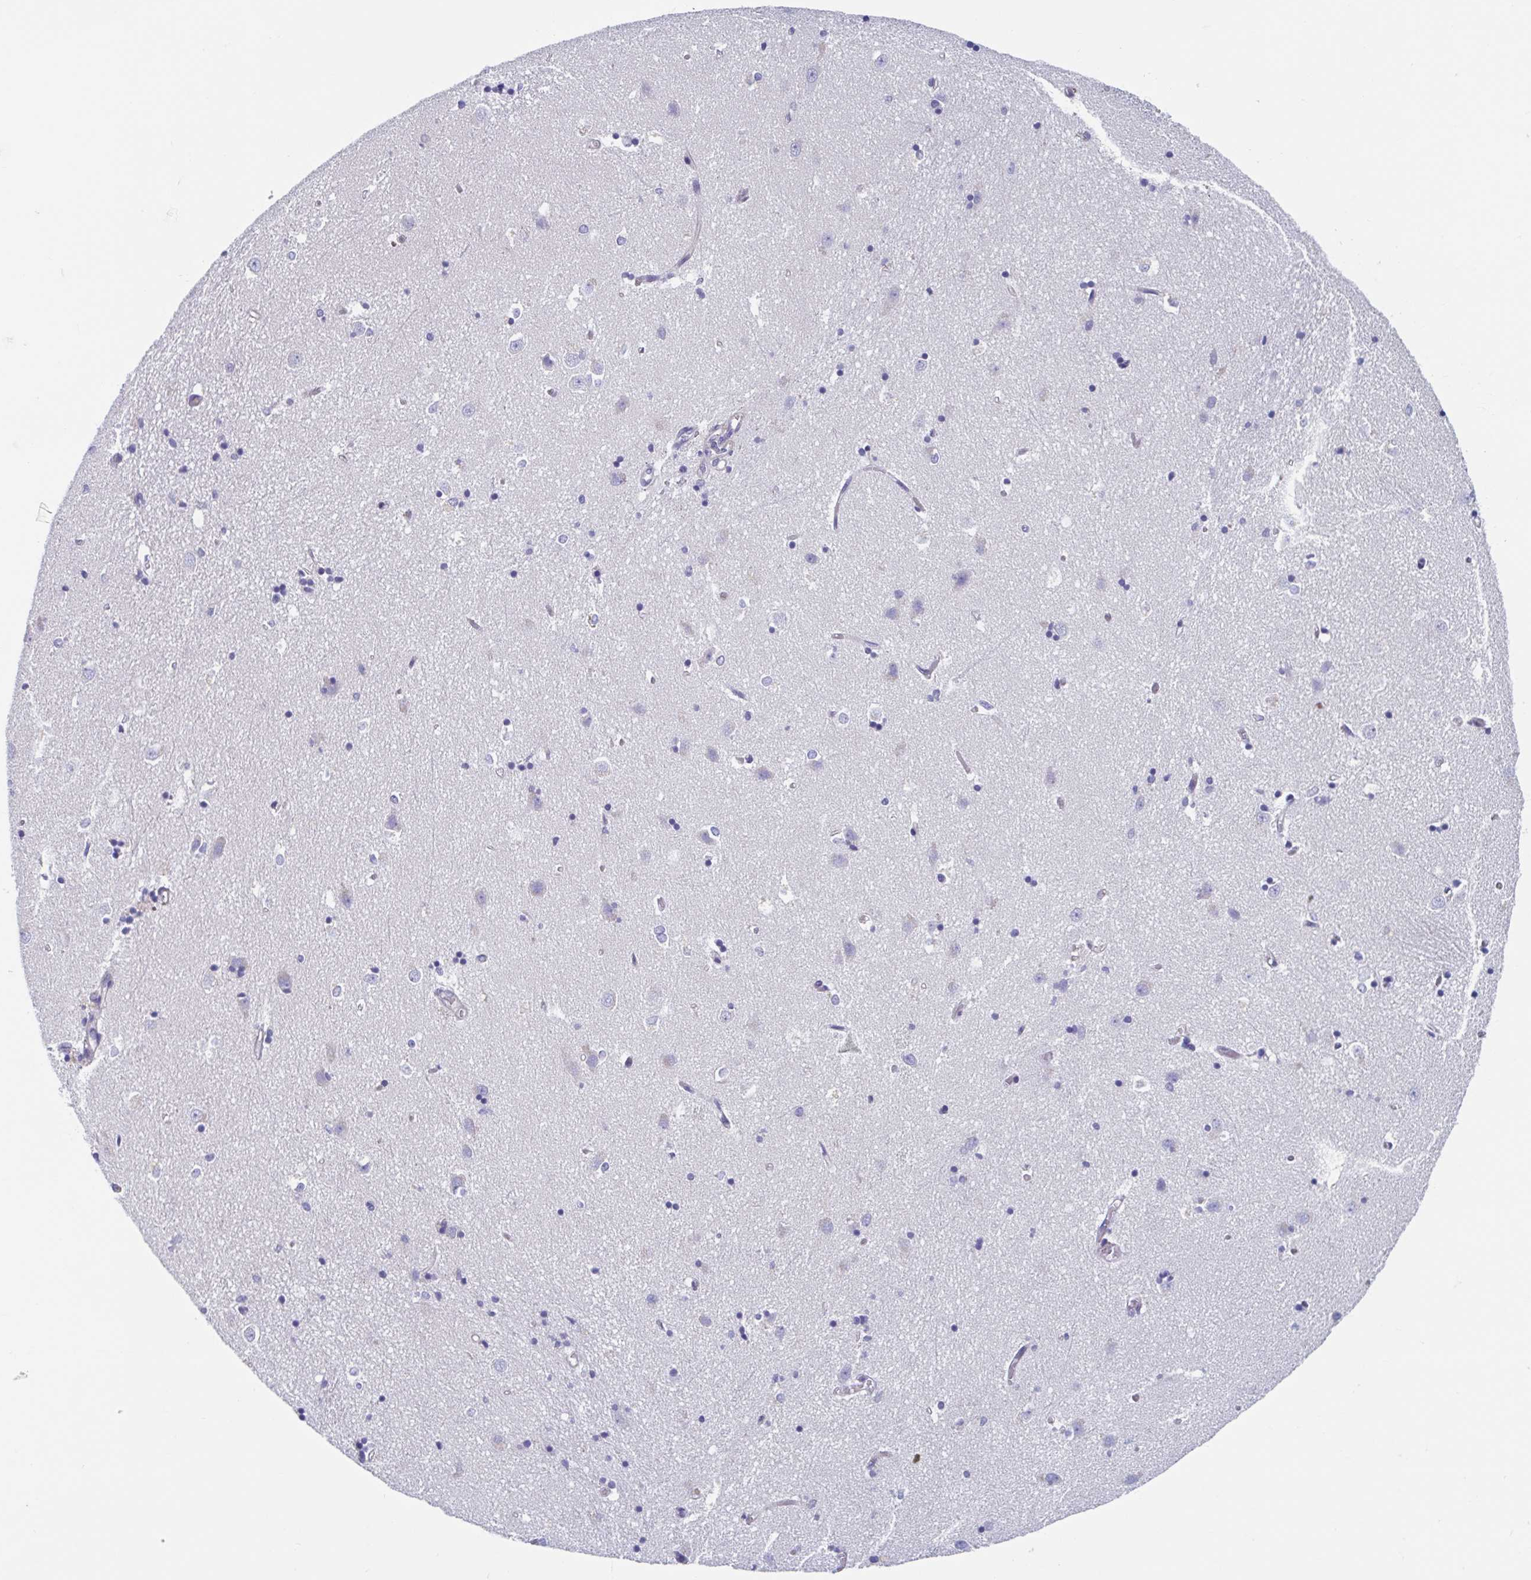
{"staining": {"intensity": "negative", "quantity": "none", "location": "none"}, "tissue": "caudate", "cell_type": "Glial cells", "image_type": "normal", "snomed": [{"axis": "morphology", "description": "Normal tissue, NOS"}, {"axis": "topography", "description": "Lateral ventricle wall"}], "caption": "A histopathology image of caudate stained for a protein exhibits no brown staining in glial cells. (DAB immunohistochemistry visualized using brightfield microscopy, high magnification).", "gene": "SHCBP1L", "patient": {"sex": "male", "age": 54}}